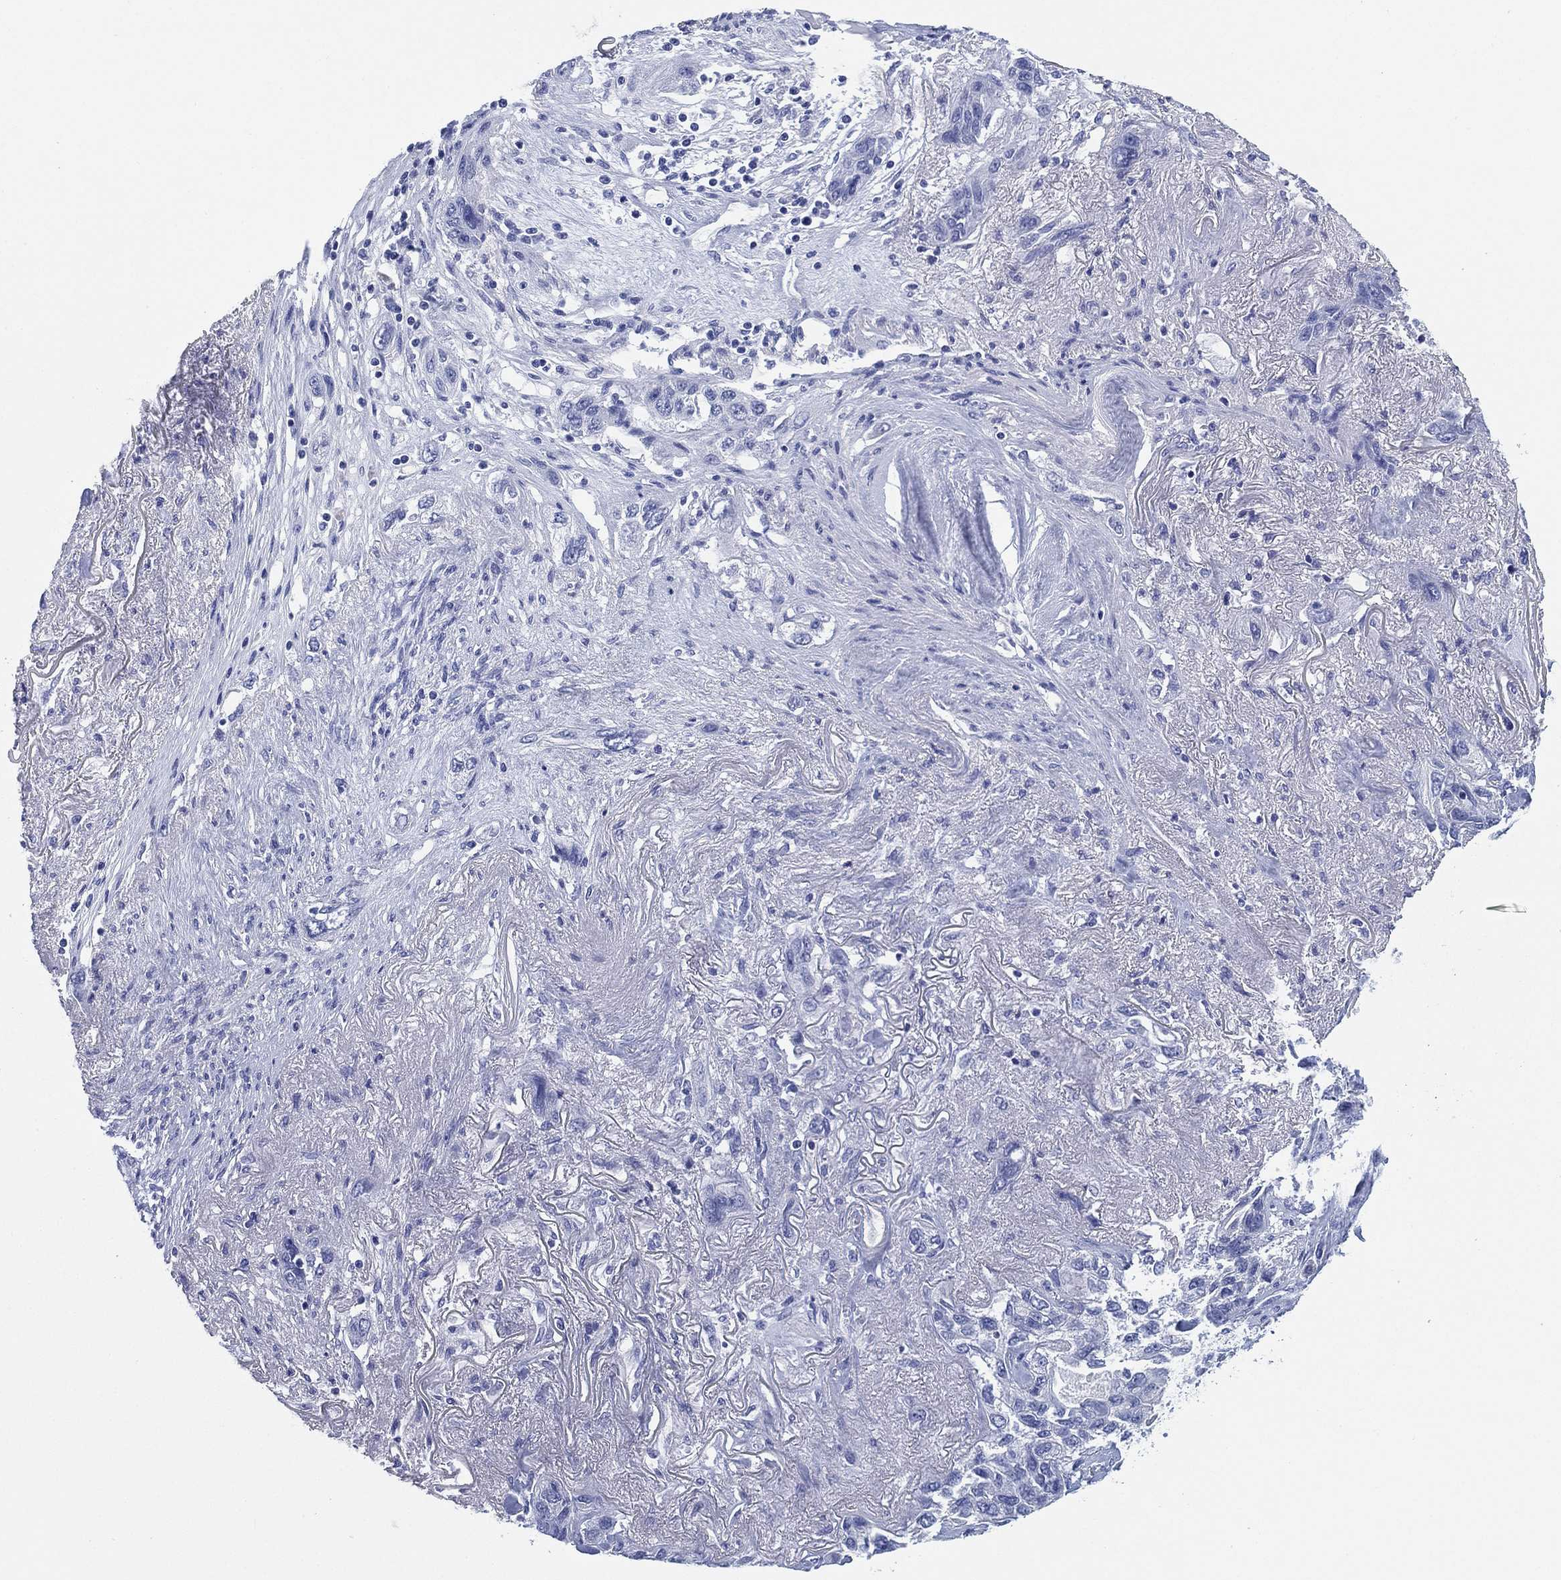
{"staining": {"intensity": "negative", "quantity": "none", "location": "none"}, "tissue": "lung cancer", "cell_type": "Tumor cells", "image_type": "cancer", "snomed": [{"axis": "morphology", "description": "Squamous cell carcinoma, NOS"}, {"axis": "topography", "description": "Lung"}], "caption": "Immunohistochemistry photomicrograph of squamous cell carcinoma (lung) stained for a protein (brown), which exhibits no staining in tumor cells.", "gene": "SLC9C2", "patient": {"sex": "female", "age": 70}}